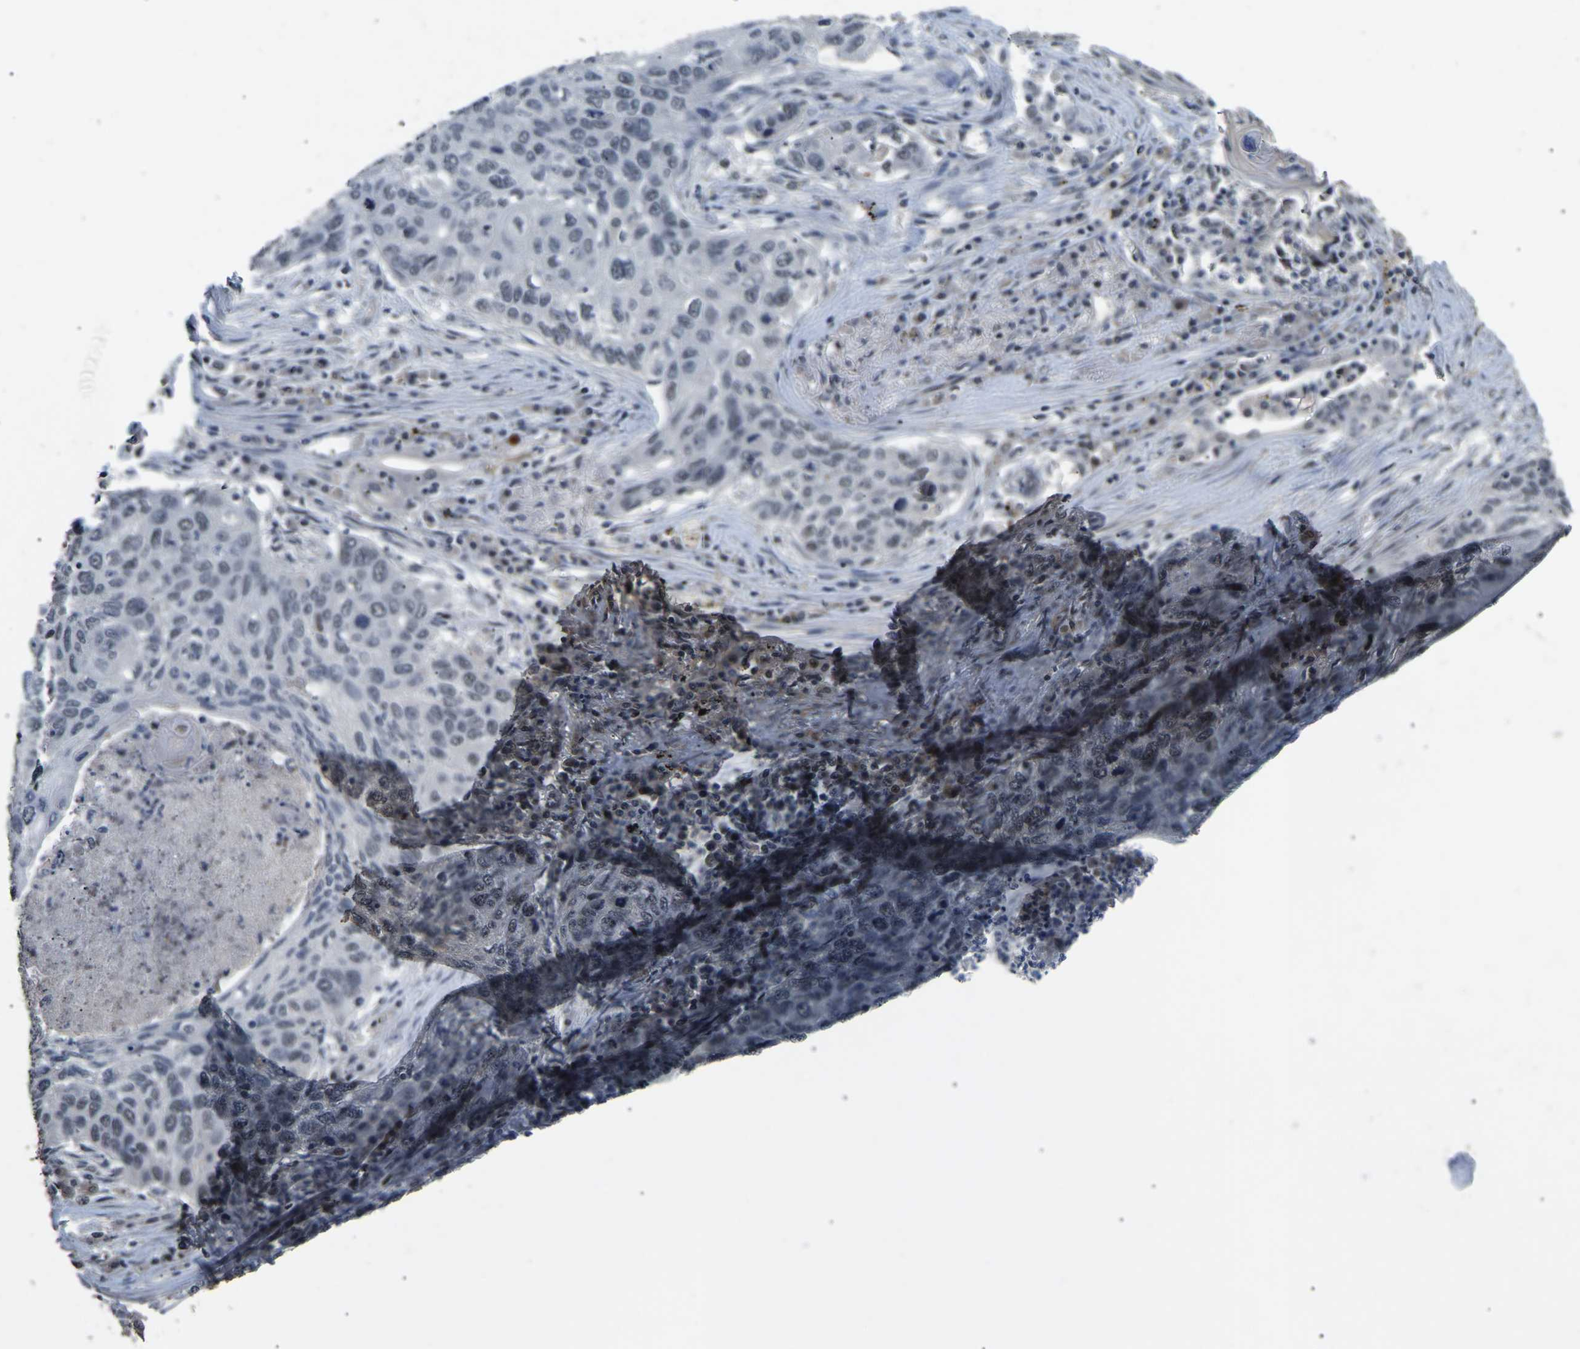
{"staining": {"intensity": "negative", "quantity": "none", "location": "none"}, "tissue": "lung cancer", "cell_type": "Tumor cells", "image_type": "cancer", "snomed": [{"axis": "morphology", "description": "Squamous cell carcinoma, NOS"}, {"axis": "topography", "description": "Lung"}], "caption": "A micrograph of human lung squamous cell carcinoma is negative for staining in tumor cells.", "gene": "PPM1E", "patient": {"sex": "female", "age": 63}}